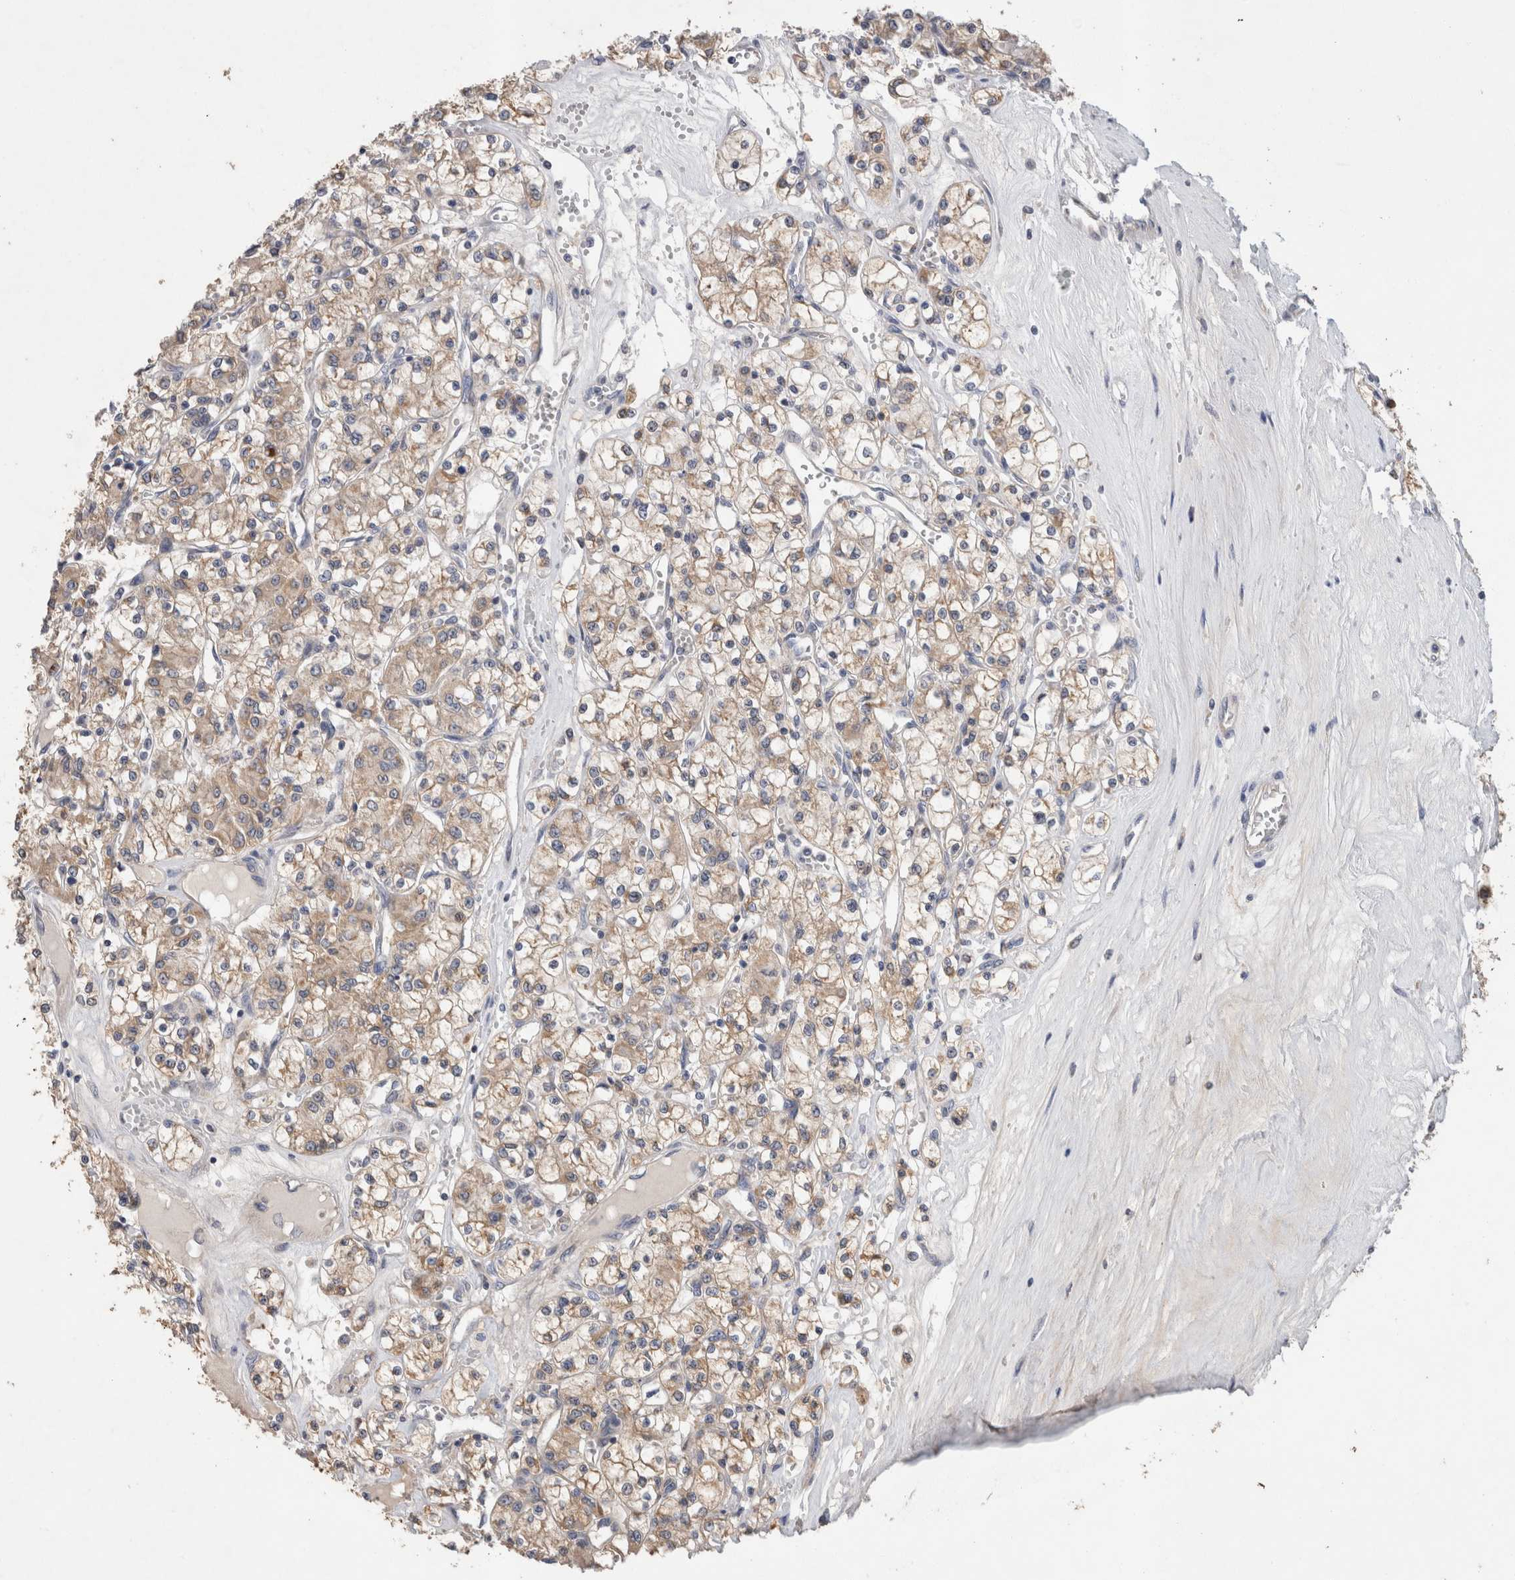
{"staining": {"intensity": "weak", "quantity": ">75%", "location": "cytoplasmic/membranous"}, "tissue": "renal cancer", "cell_type": "Tumor cells", "image_type": "cancer", "snomed": [{"axis": "morphology", "description": "Adenocarcinoma, NOS"}, {"axis": "topography", "description": "Kidney"}], "caption": "Renal cancer (adenocarcinoma) stained with a protein marker demonstrates weak staining in tumor cells.", "gene": "IARS2", "patient": {"sex": "female", "age": 59}}